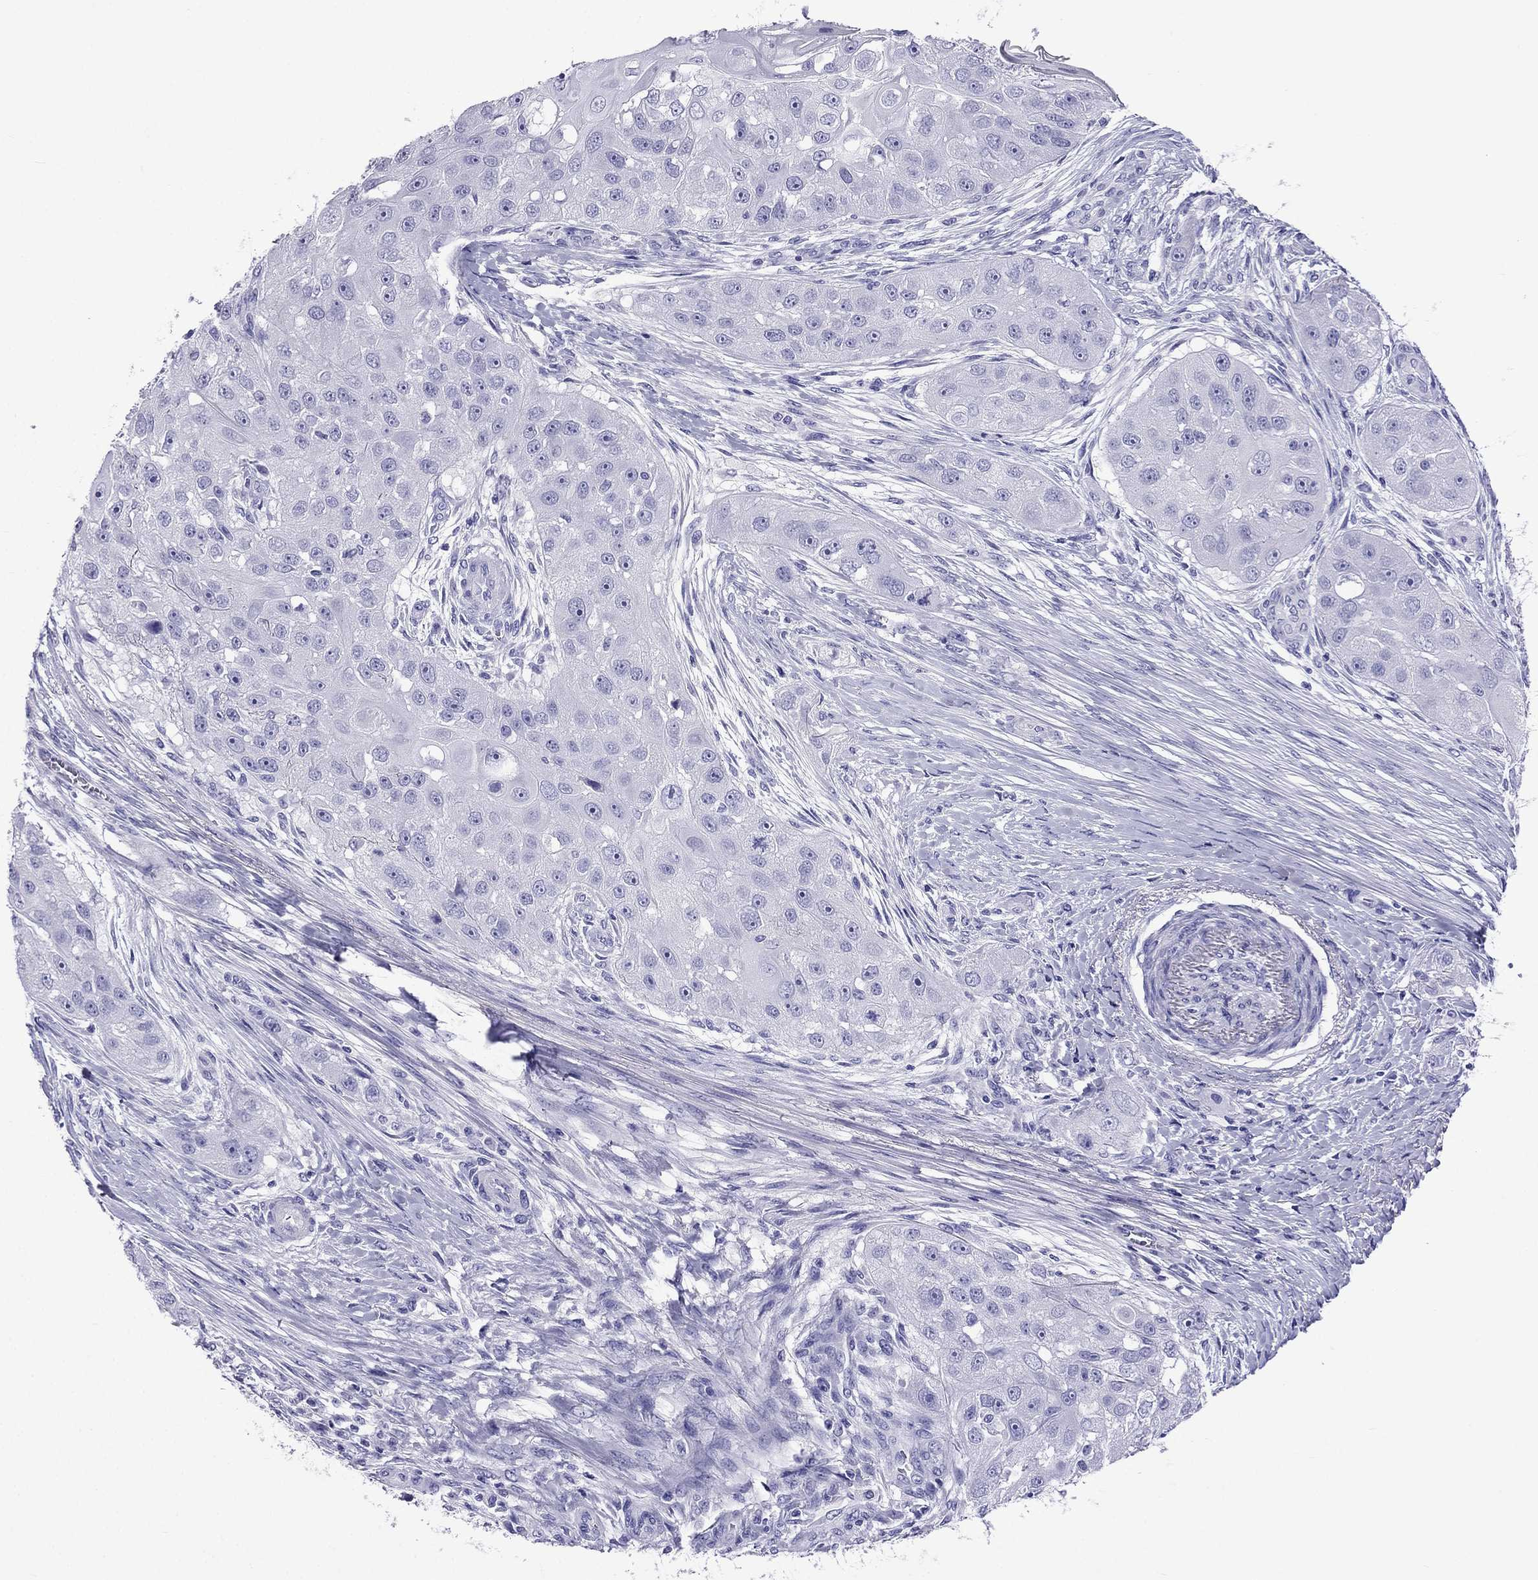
{"staining": {"intensity": "negative", "quantity": "none", "location": "none"}, "tissue": "head and neck cancer", "cell_type": "Tumor cells", "image_type": "cancer", "snomed": [{"axis": "morphology", "description": "Normal tissue, NOS"}, {"axis": "morphology", "description": "Squamous cell carcinoma, NOS"}, {"axis": "topography", "description": "Skeletal muscle"}, {"axis": "topography", "description": "Head-Neck"}], "caption": "DAB immunohistochemical staining of head and neck cancer (squamous cell carcinoma) reveals no significant expression in tumor cells. Brightfield microscopy of IHC stained with DAB (brown) and hematoxylin (blue), captured at high magnification.", "gene": "ARR3", "patient": {"sex": "male", "age": 51}}